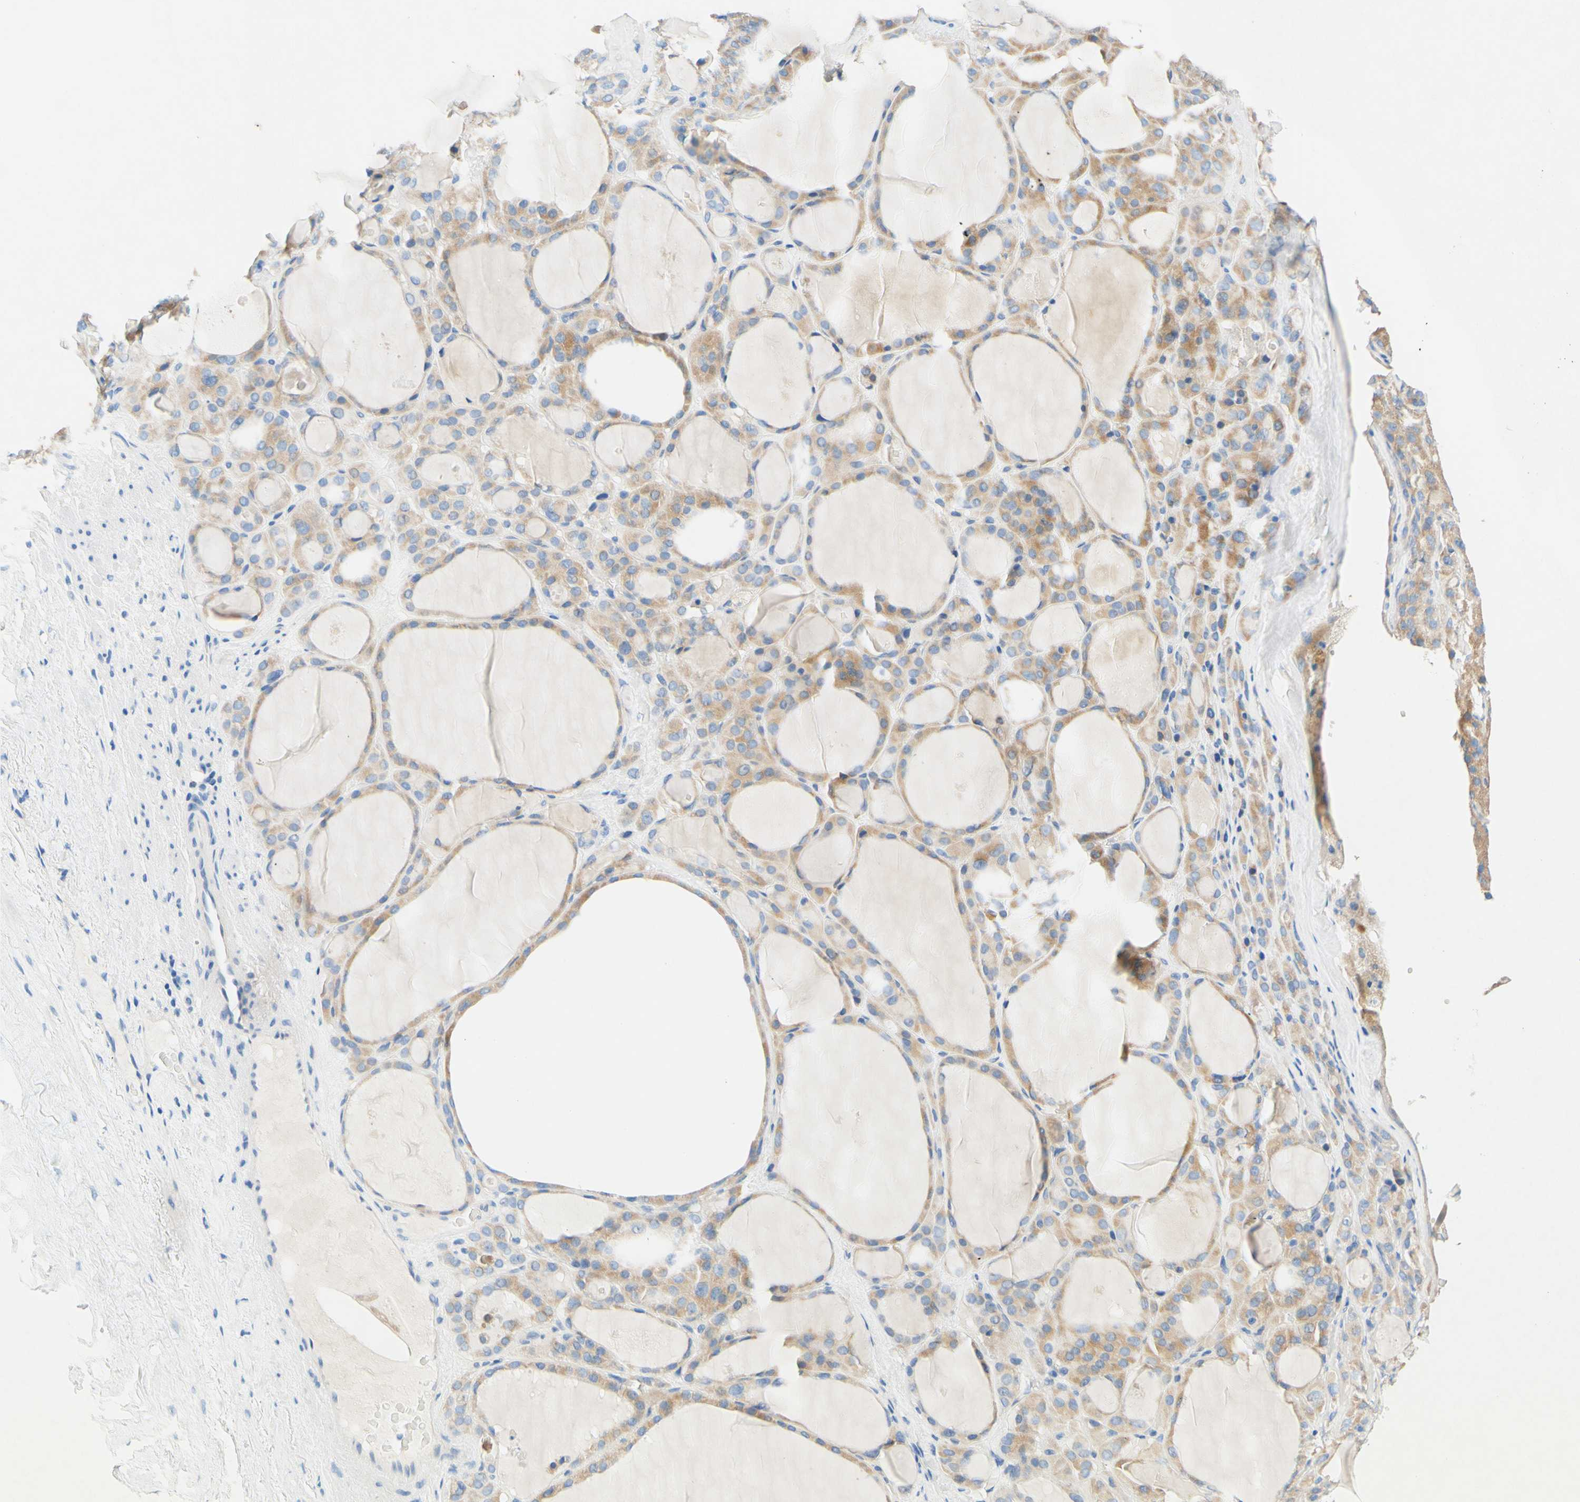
{"staining": {"intensity": "weak", "quantity": ">75%", "location": "cytoplasmic/membranous"}, "tissue": "thyroid gland", "cell_type": "Glandular cells", "image_type": "normal", "snomed": [{"axis": "morphology", "description": "Normal tissue, NOS"}, {"axis": "morphology", "description": "Carcinoma, NOS"}, {"axis": "topography", "description": "Thyroid gland"}], "caption": "The histopathology image shows immunohistochemical staining of benign thyroid gland. There is weak cytoplasmic/membranous positivity is seen in approximately >75% of glandular cells.", "gene": "SLC46A1", "patient": {"sex": "female", "age": 86}}